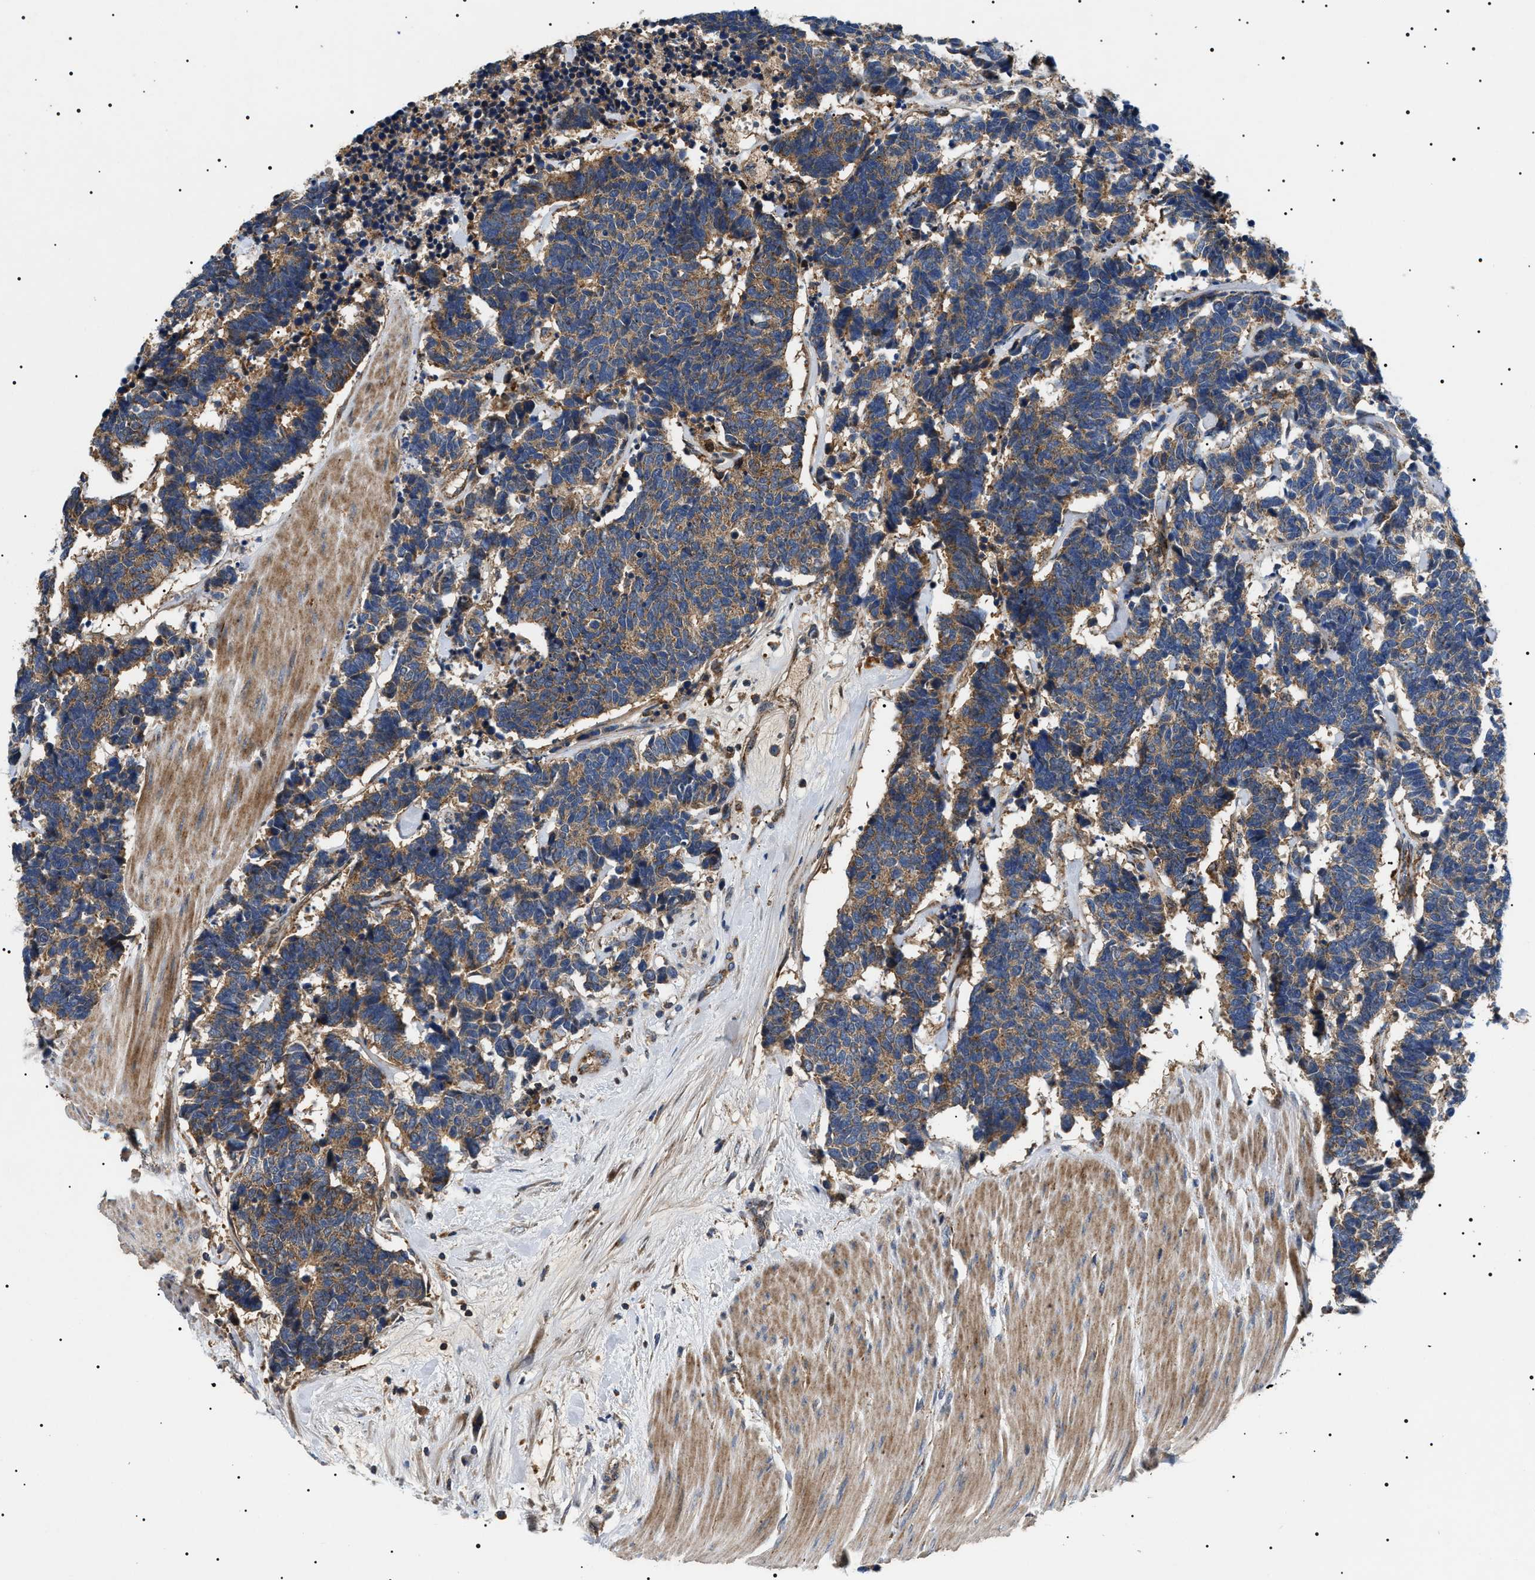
{"staining": {"intensity": "moderate", "quantity": ">75%", "location": "cytoplasmic/membranous"}, "tissue": "carcinoid", "cell_type": "Tumor cells", "image_type": "cancer", "snomed": [{"axis": "morphology", "description": "Carcinoma, NOS"}, {"axis": "morphology", "description": "Carcinoid, malignant, NOS"}, {"axis": "topography", "description": "Urinary bladder"}], "caption": "Carcinoid stained for a protein exhibits moderate cytoplasmic/membranous positivity in tumor cells. Using DAB (brown) and hematoxylin (blue) stains, captured at high magnification using brightfield microscopy.", "gene": "OXSM", "patient": {"sex": "male", "age": 57}}